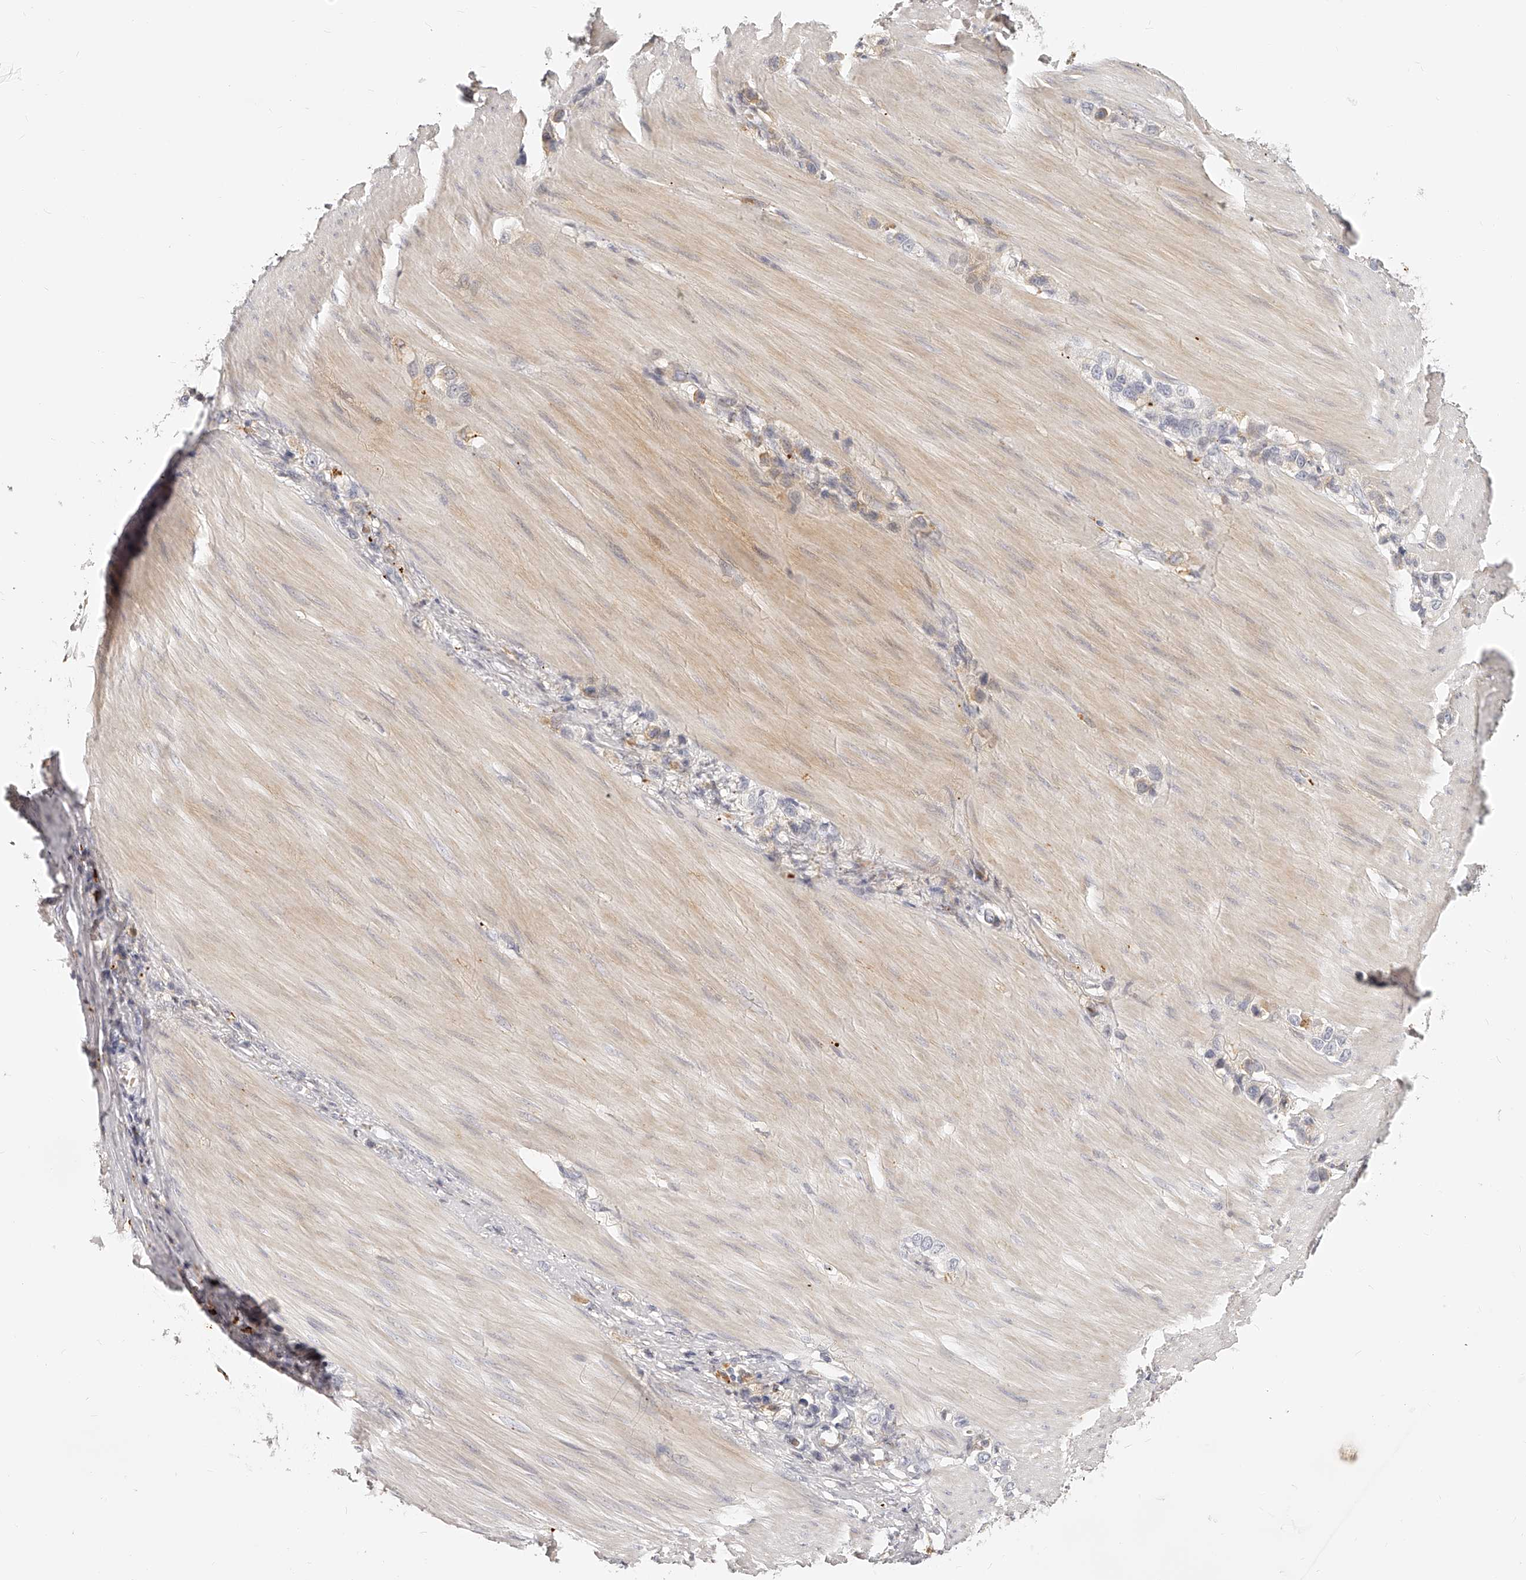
{"staining": {"intensity": "weak", "quantity": "<25%", "location": "cytoplasmic/membranous"}, "tissue": "stomach cancer", "cell_type": "Tumor cells", "image_type": "cancer", "snomed": [{"axis": "morphology", "description": "Adenocarcinoma, NOS"}, {"axis": "topography", "description": "Stomach"}], "caption": "This is a micrograph of immunohistochemistry staining of stomach cancer (adenocarcinoma), which shows no expression in tumor cells. The staining is performed using DAB (3,3'-diaminobenzidine) brown chromogen with nuclei counter-stained in using hematoxylin.", "gene": "ITGB3", "patient": {"sex": "female", "age": 65}}